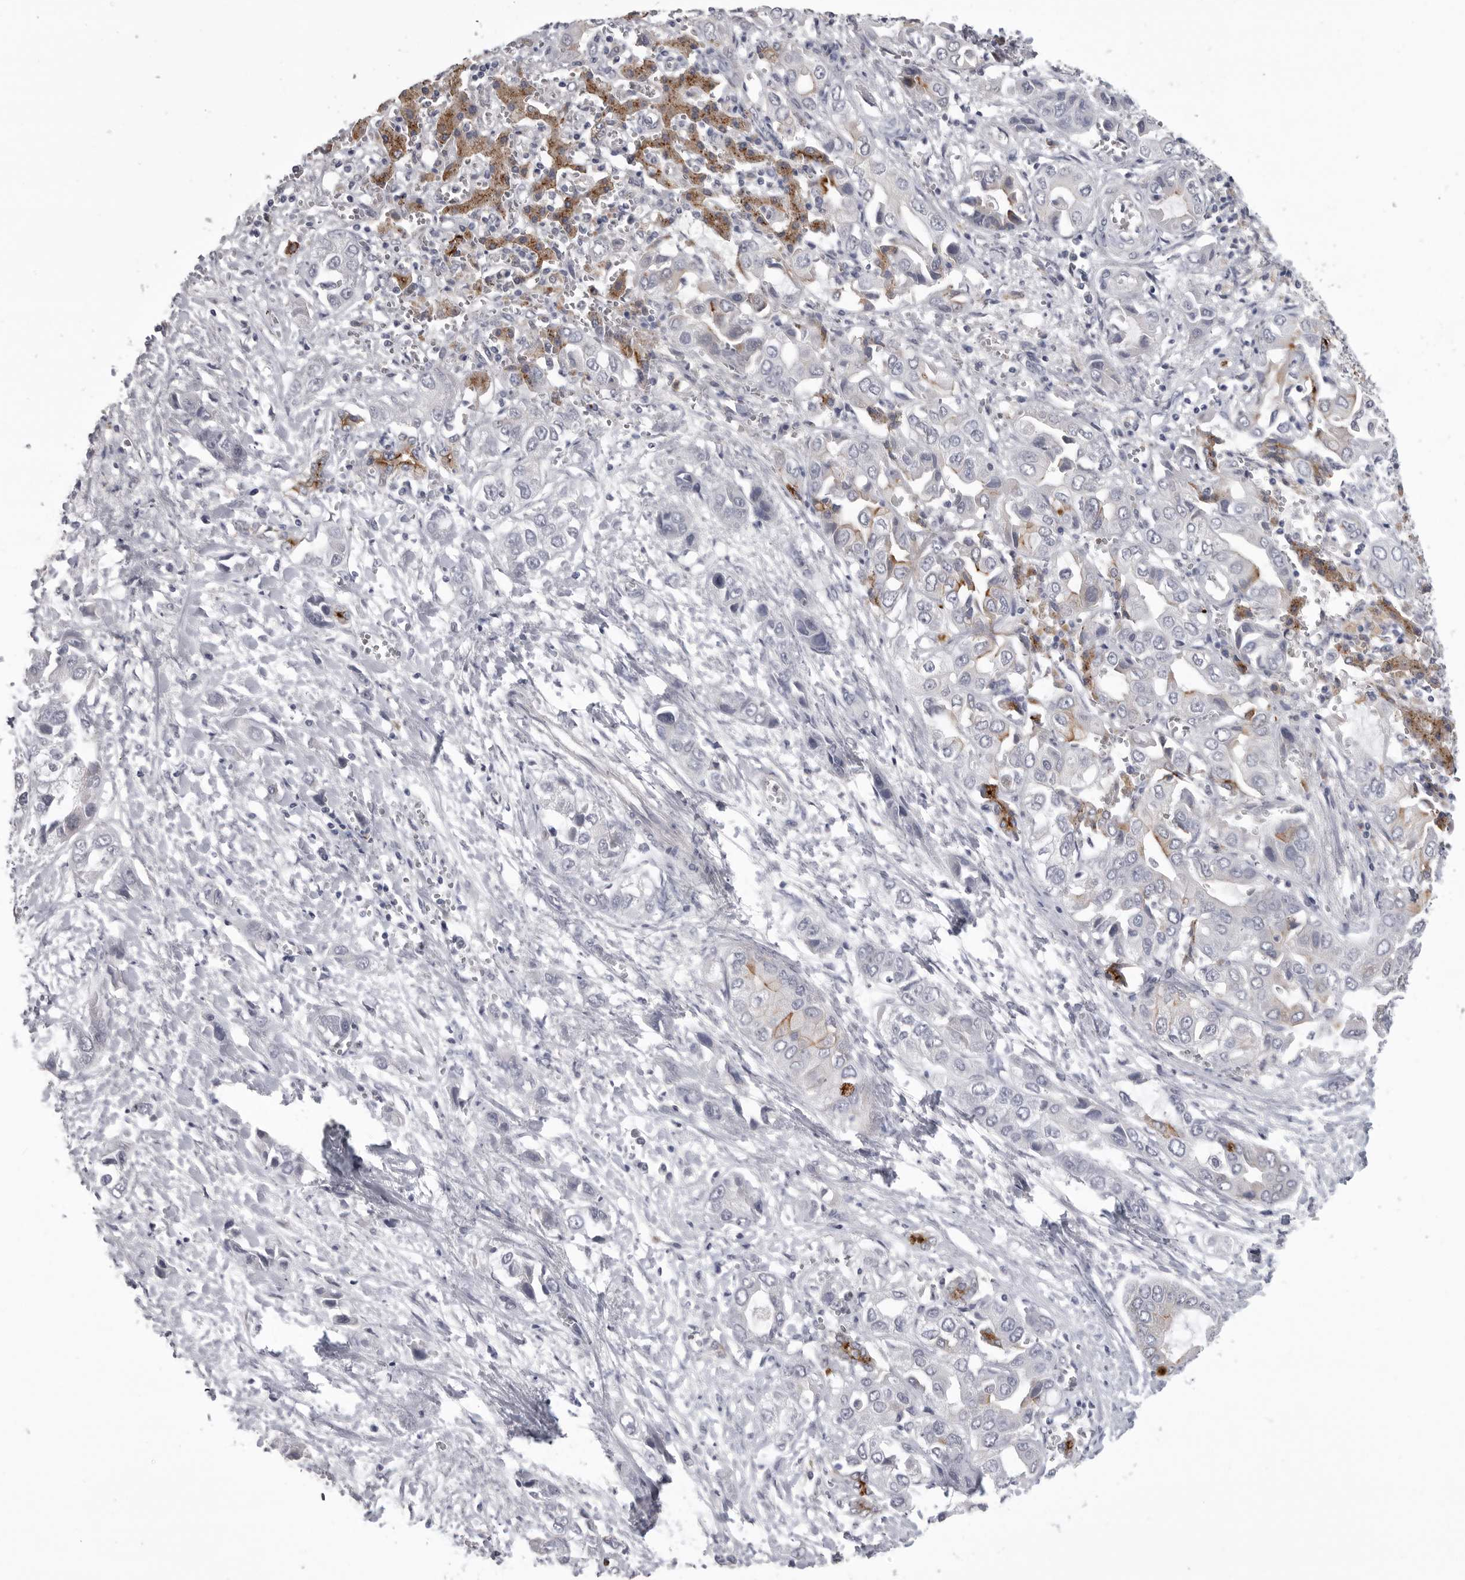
{"staining": {"intensity": "moderate", "quantity": "<25%", "location": "cytoplasmic/membranous"}, "tissue": "liver cancer", "cell_type": "Tumor cells", "image_type": "cancer", "snomed": [{"axis": "morphology", "description": "Cholangiocarcinoma"}, {"axis": "topography", "description": "Liver"}], "caption": "High-power microscopy captured an immunohistochemistry image of liver cancer, revealing moderate cytoplasmic/membranous staining in approximately <25% of tumor cells.", "gene": "SERPING1", "patient": {"sex": "female", "age": 52}}